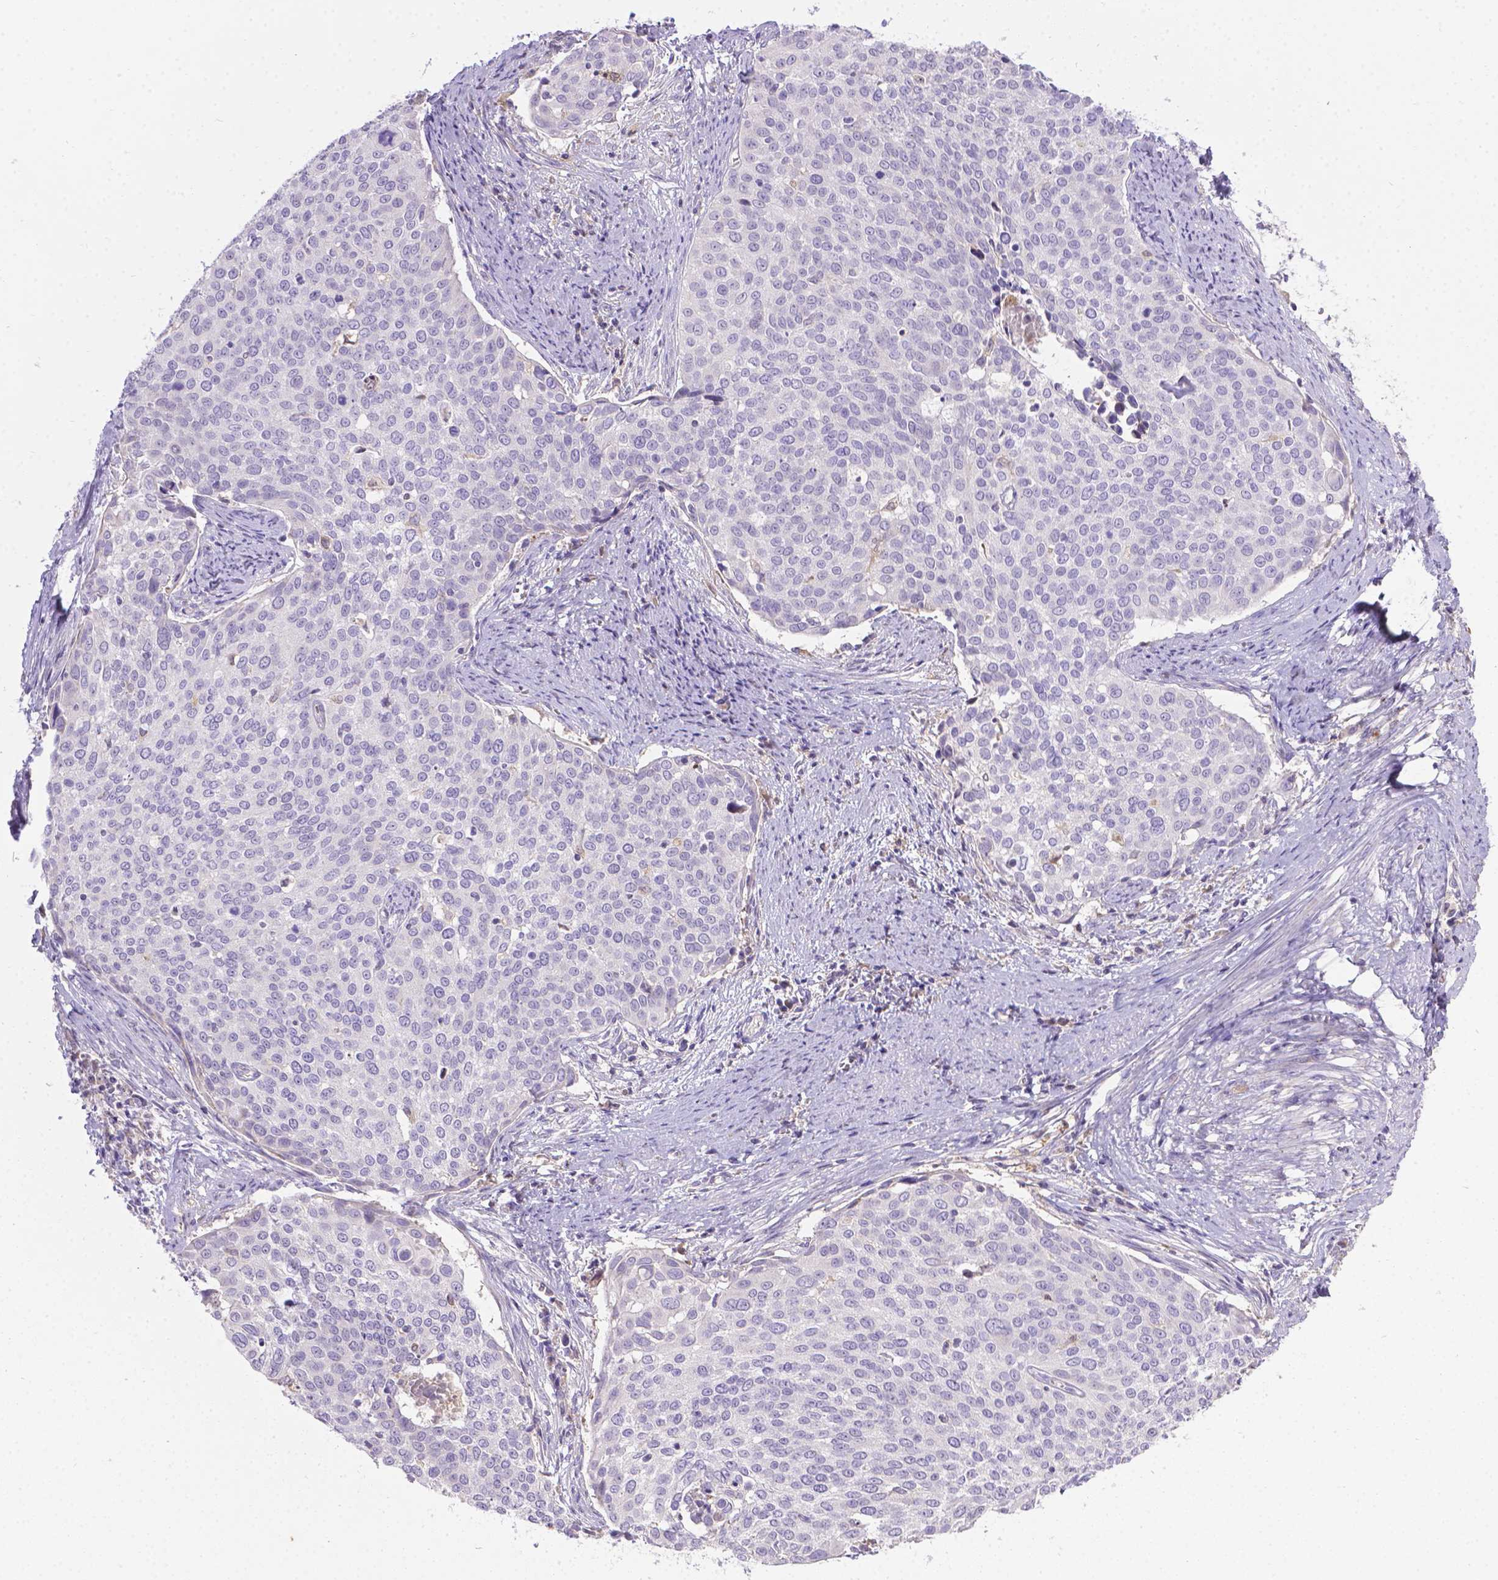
{"staining": {"intensity": "negative", "quantity": "none", "location": "none"}, "tissue": "cervical cancer", "cell_type": "Tumor cells", "image_type": "cancer", "snomed": [{"axis": "morphology", "description": "Squamous cell carcinoma, NOS"}, {"axis": "topography", "description": "Cervix"}], "caption": "An IHC histopathology image of cervical cancer (squamous cell carcinoma) is shown. There is no staining in tumor cells of cervical cancer (squamous cell carcinoma). (Immunohistochemistry (ihc), brightfield microscopy, high magnification).", "gene": "TM4SF18", "patient": {"sex": "female", "age": 39}}